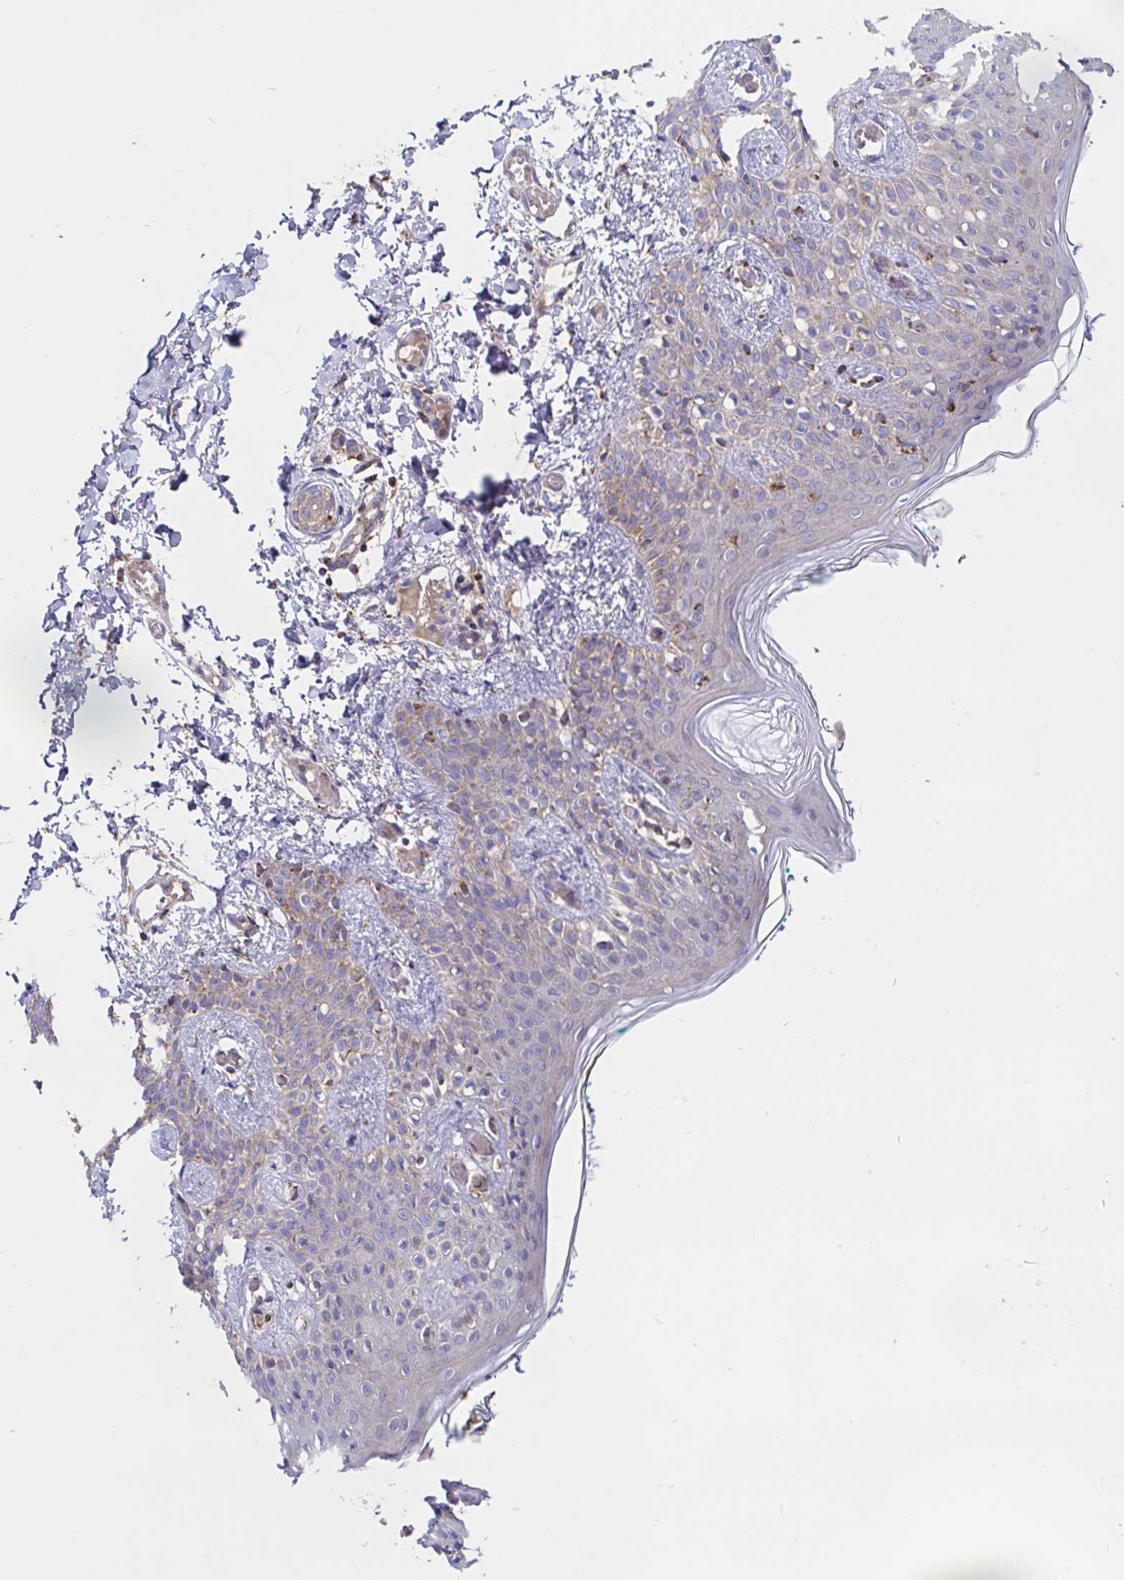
{"staining": {"intensity": "weak", "quantity": "25%-75%", "location": "cytoplasmic/membranous"}, "tissue": "skin", "cell_type": "Fibroblasts", "image_type": "normal", "snomed": [{"axis": "morphology", "description": "Normal tissue, NOS"}, {"axis": "topography", "description": "Skin"}], "caption": "IHC histopathology image of normal human skin stained for a protein (brown), which exhibits low levels of weak cytoplasmic/membranous expression in approximately 25%-75% of fibroblasts.", "gene": "PRDX3", "patient": {"sex": "male", "age": 16}}